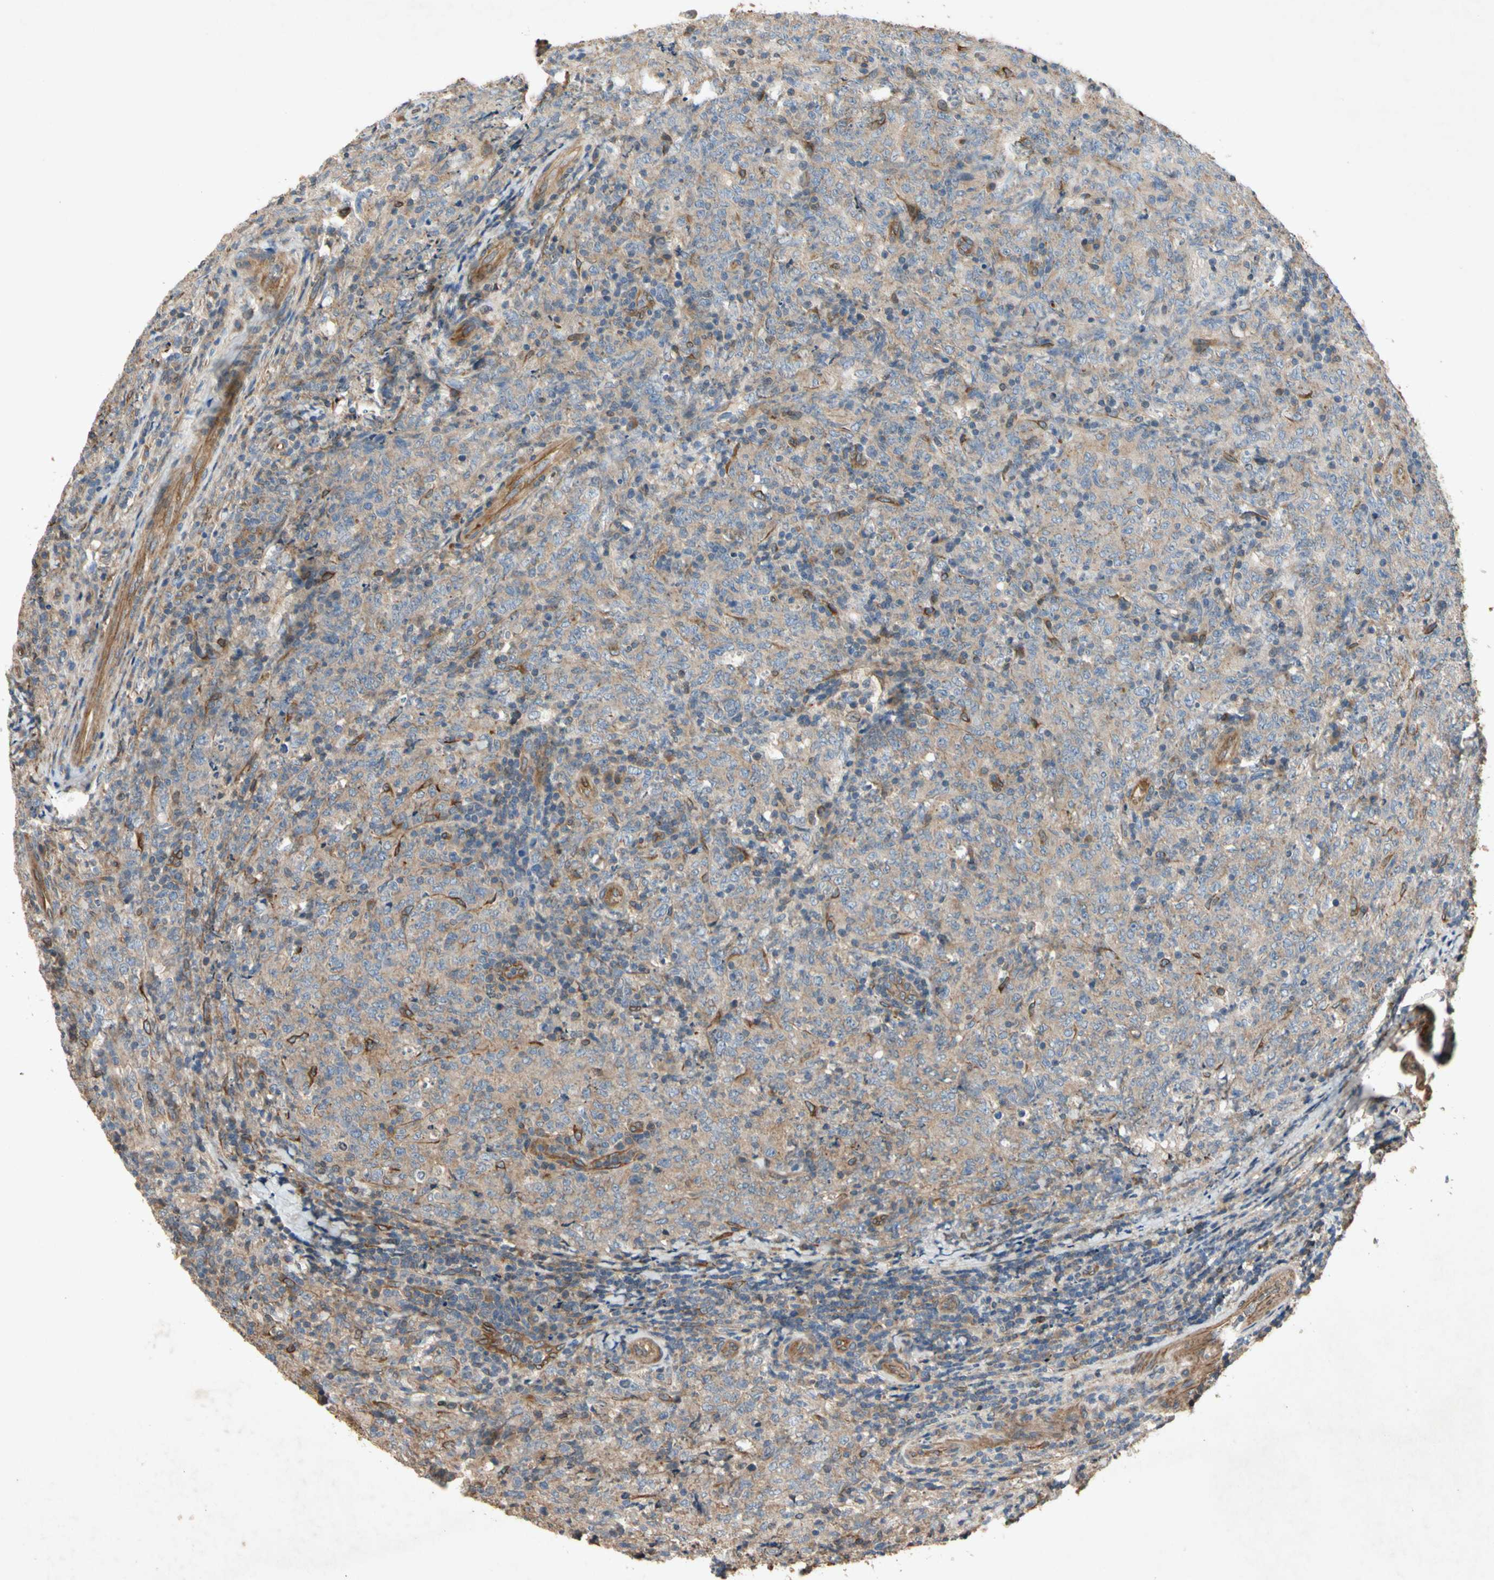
{"staining": {"intensity": "weak", "quantity": "25%-75%", "location": "cytoplasmic/membranous"}, "tissue": "lymphoma", "cell_type": "Tumor cells", "image_type": "cancer", "snomed": [{"axis": "morphology", "description": "Malignant lymphoma, non-Hodgkin's type, High grade"}, {"axis": "topography", "description": "Tonsil"}], "caption": "DAB immunohistochemical staining of human lymphoma displays weak cytoplasmic/membranous protein staining in about 25%-75% of tumor cells.", "gene": "CRTAC1", "patient": {"sex": "female", "age": 36}}